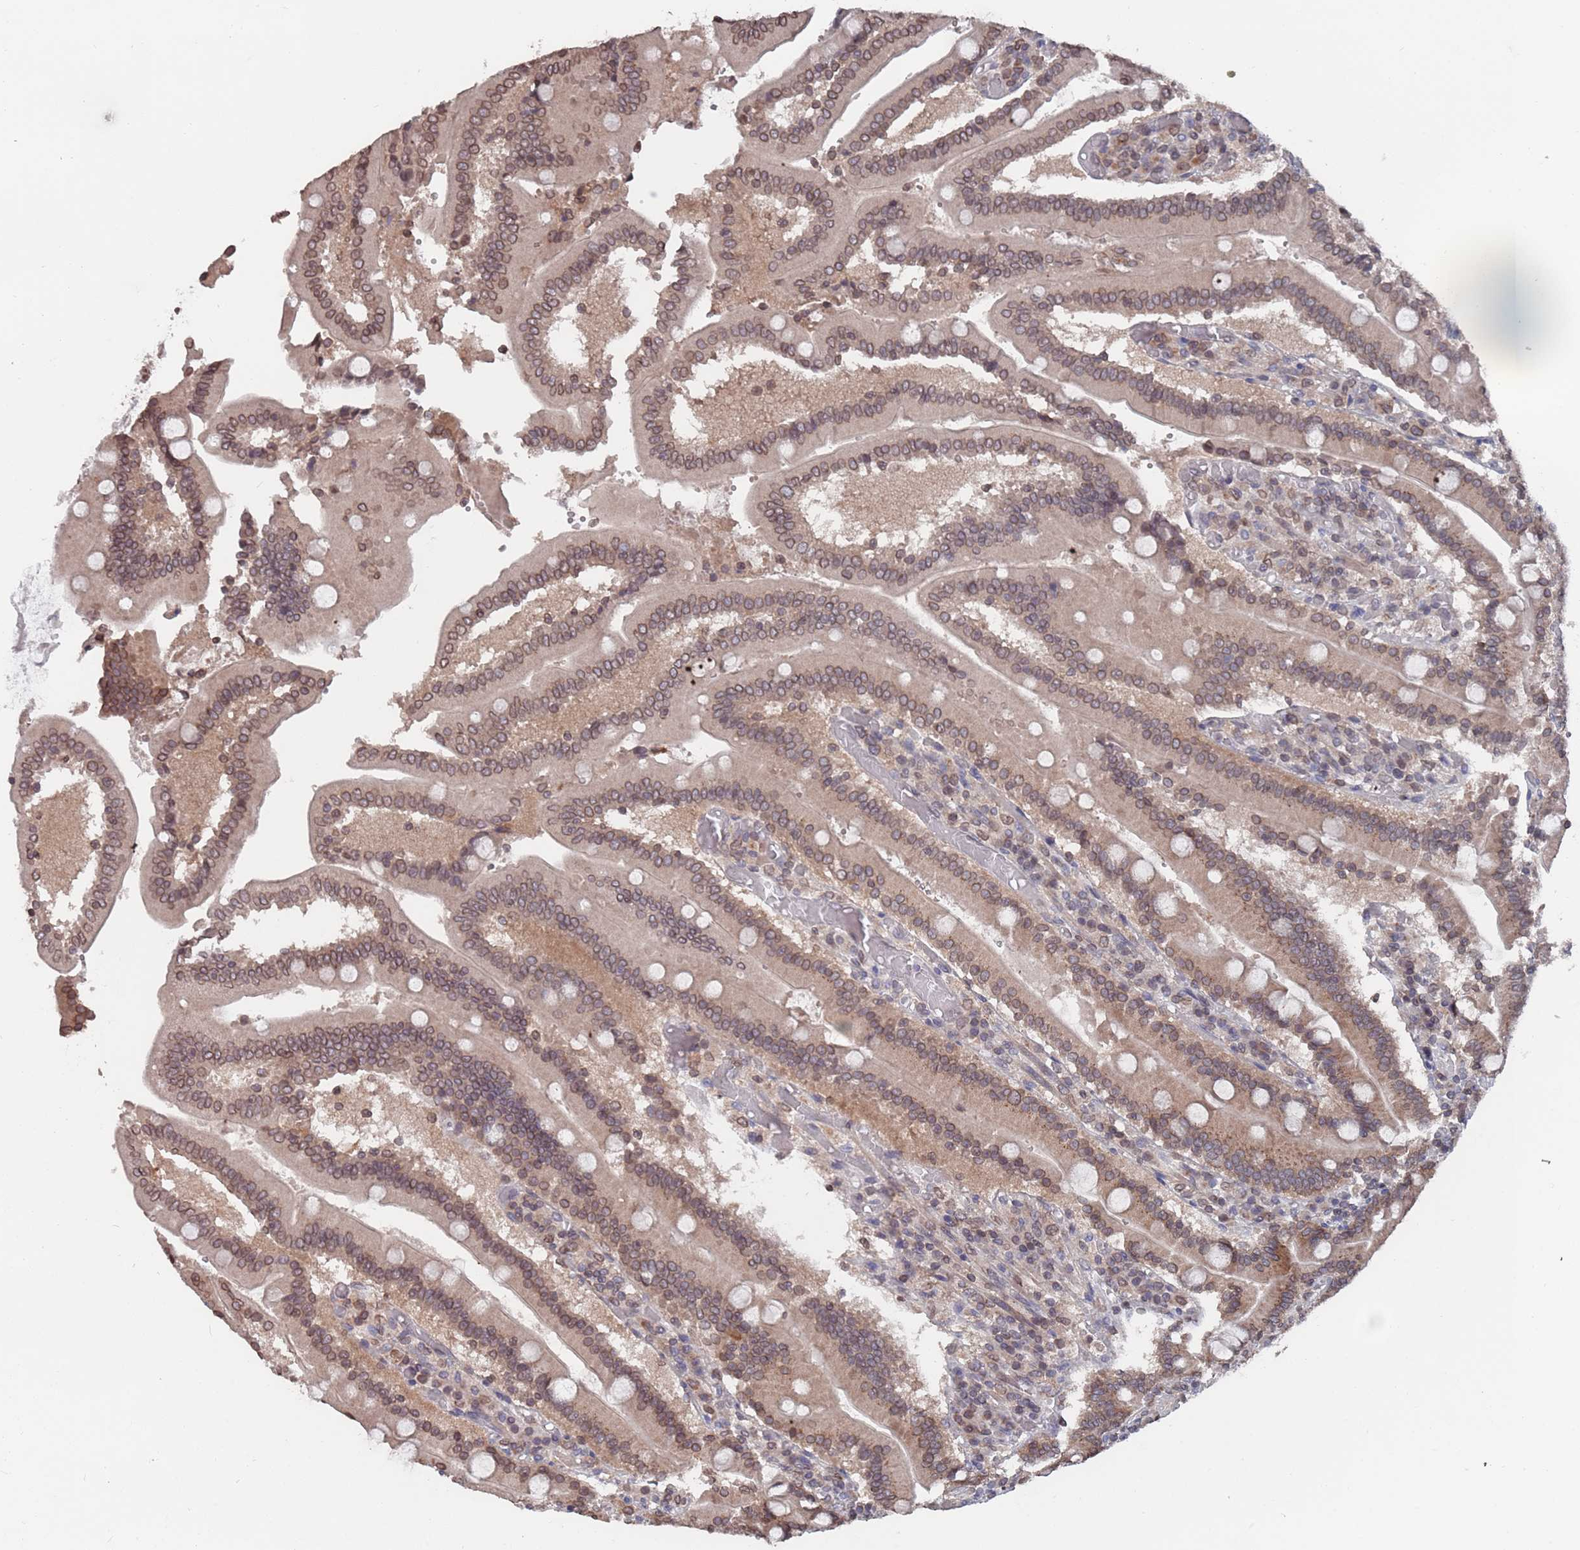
{"staining": {"intensity": "strong", "quantity": "25%-75%", "location": "cytoplasmic/membranous,nuclear"}, "tissue": "duodenum", "cell_type": "Glandular cells", "image_type": "normal", "snomed": [{"axis": "morphology", "description": "Normal tissue, NOS"}, {"axis": "topography", "description": "Duodenum"}], "caption": "Benign duodenum shows strong cytoplasmic/membranous,nuclear staining in about 25%-75% of glandular cells, visualized by immunohistochemistry.", "gene": "SDHAF3", "patient": {"sex": "female", "age": 62}}